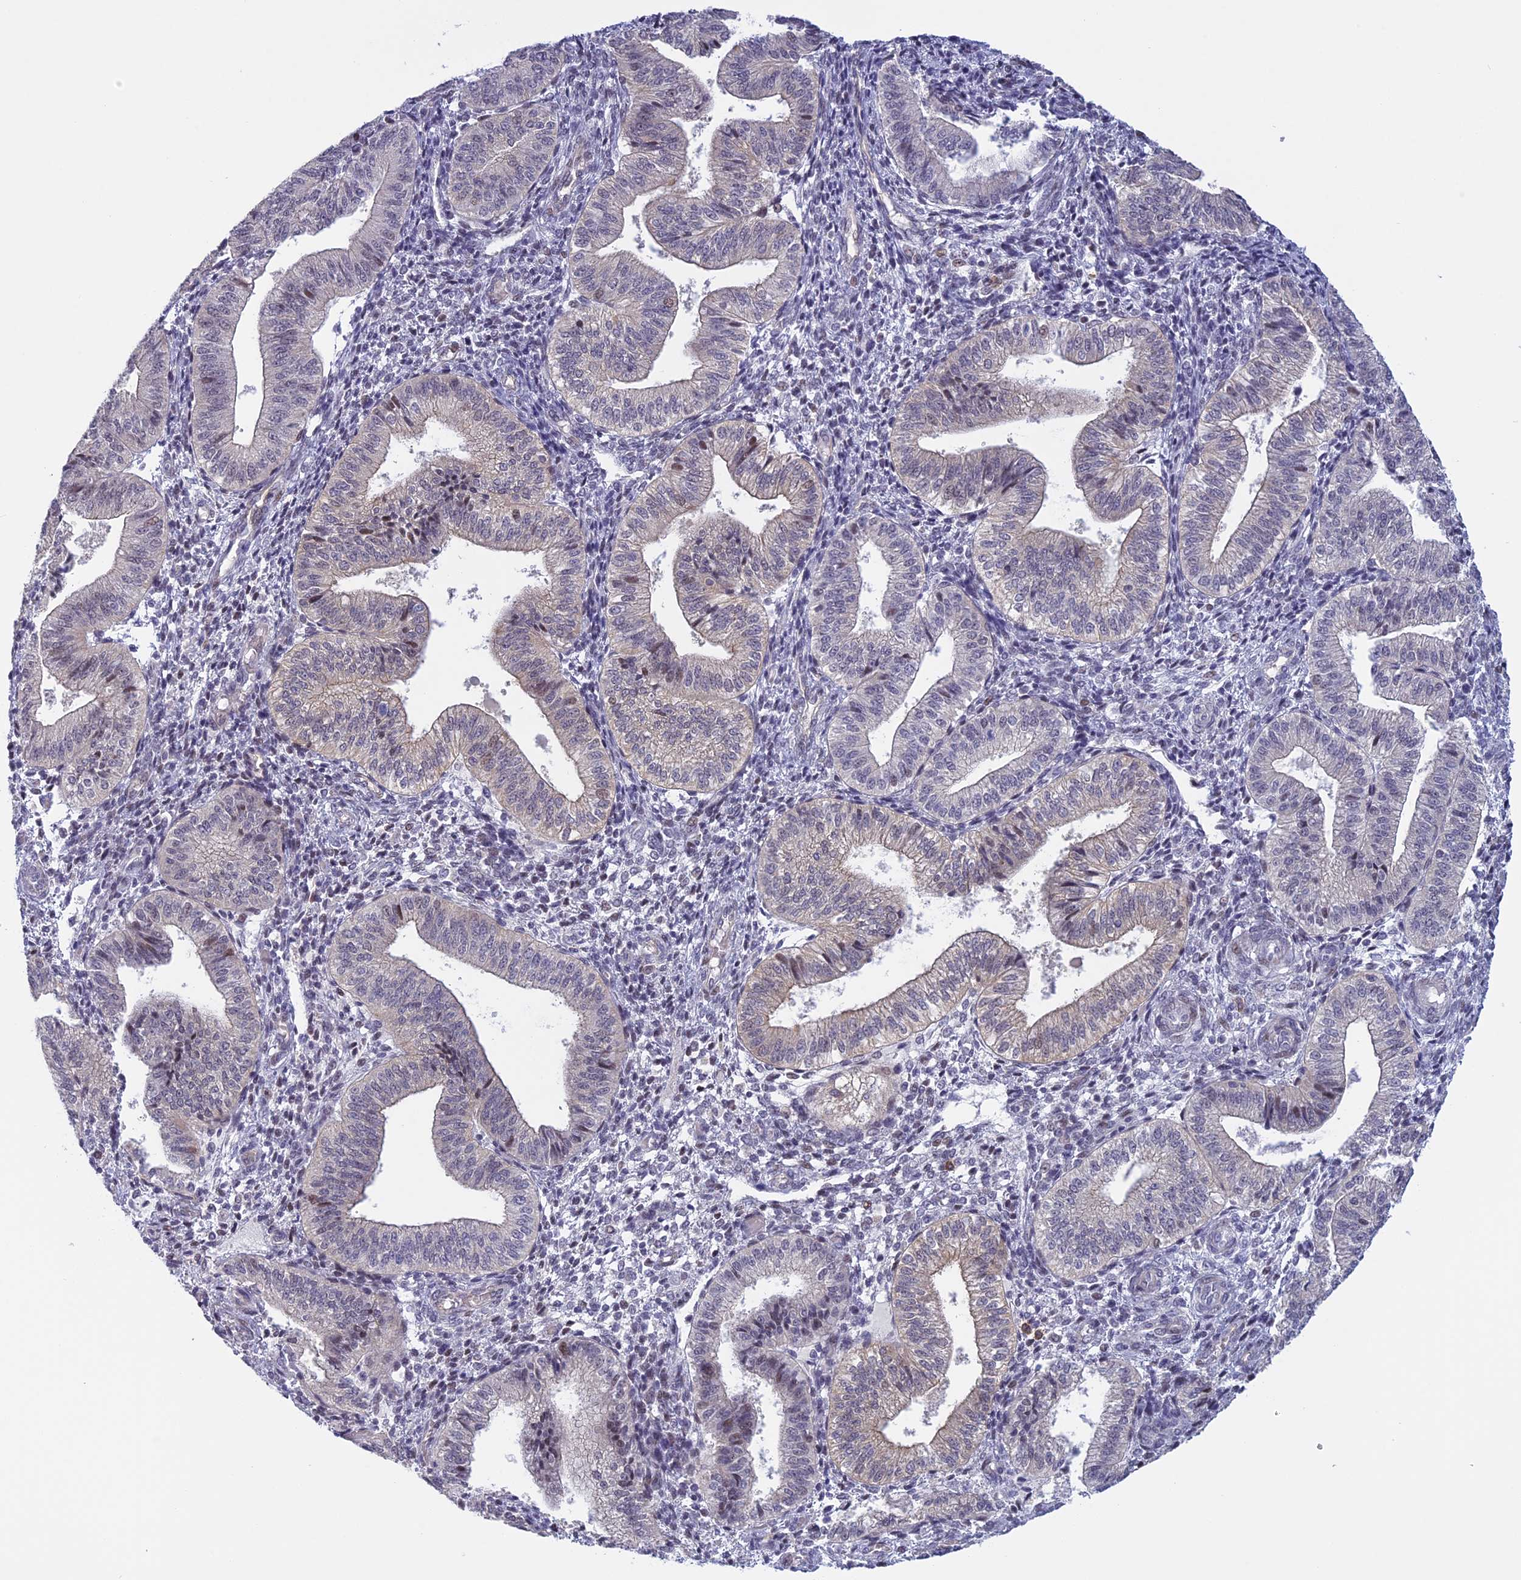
{"staining": {"intensity": "negative", "quantity": "none", "location": "none"}, "tissue": "endometrium", "cell_type": "Cells in endometrial stroma", "image_type": "normal", "snomed": [{"axis": "morphology", "description": "Normal tissue, NOS"}, {"axis": "topography", "description": "Endometrium"}], "caption": "Cells in endometrial stroma are negative for brown protein staining in unremarkable endometrium. Nuclei are stained in blue.", "gene": "CORO2A", "patient": {"sex": "female", "age": 34}}